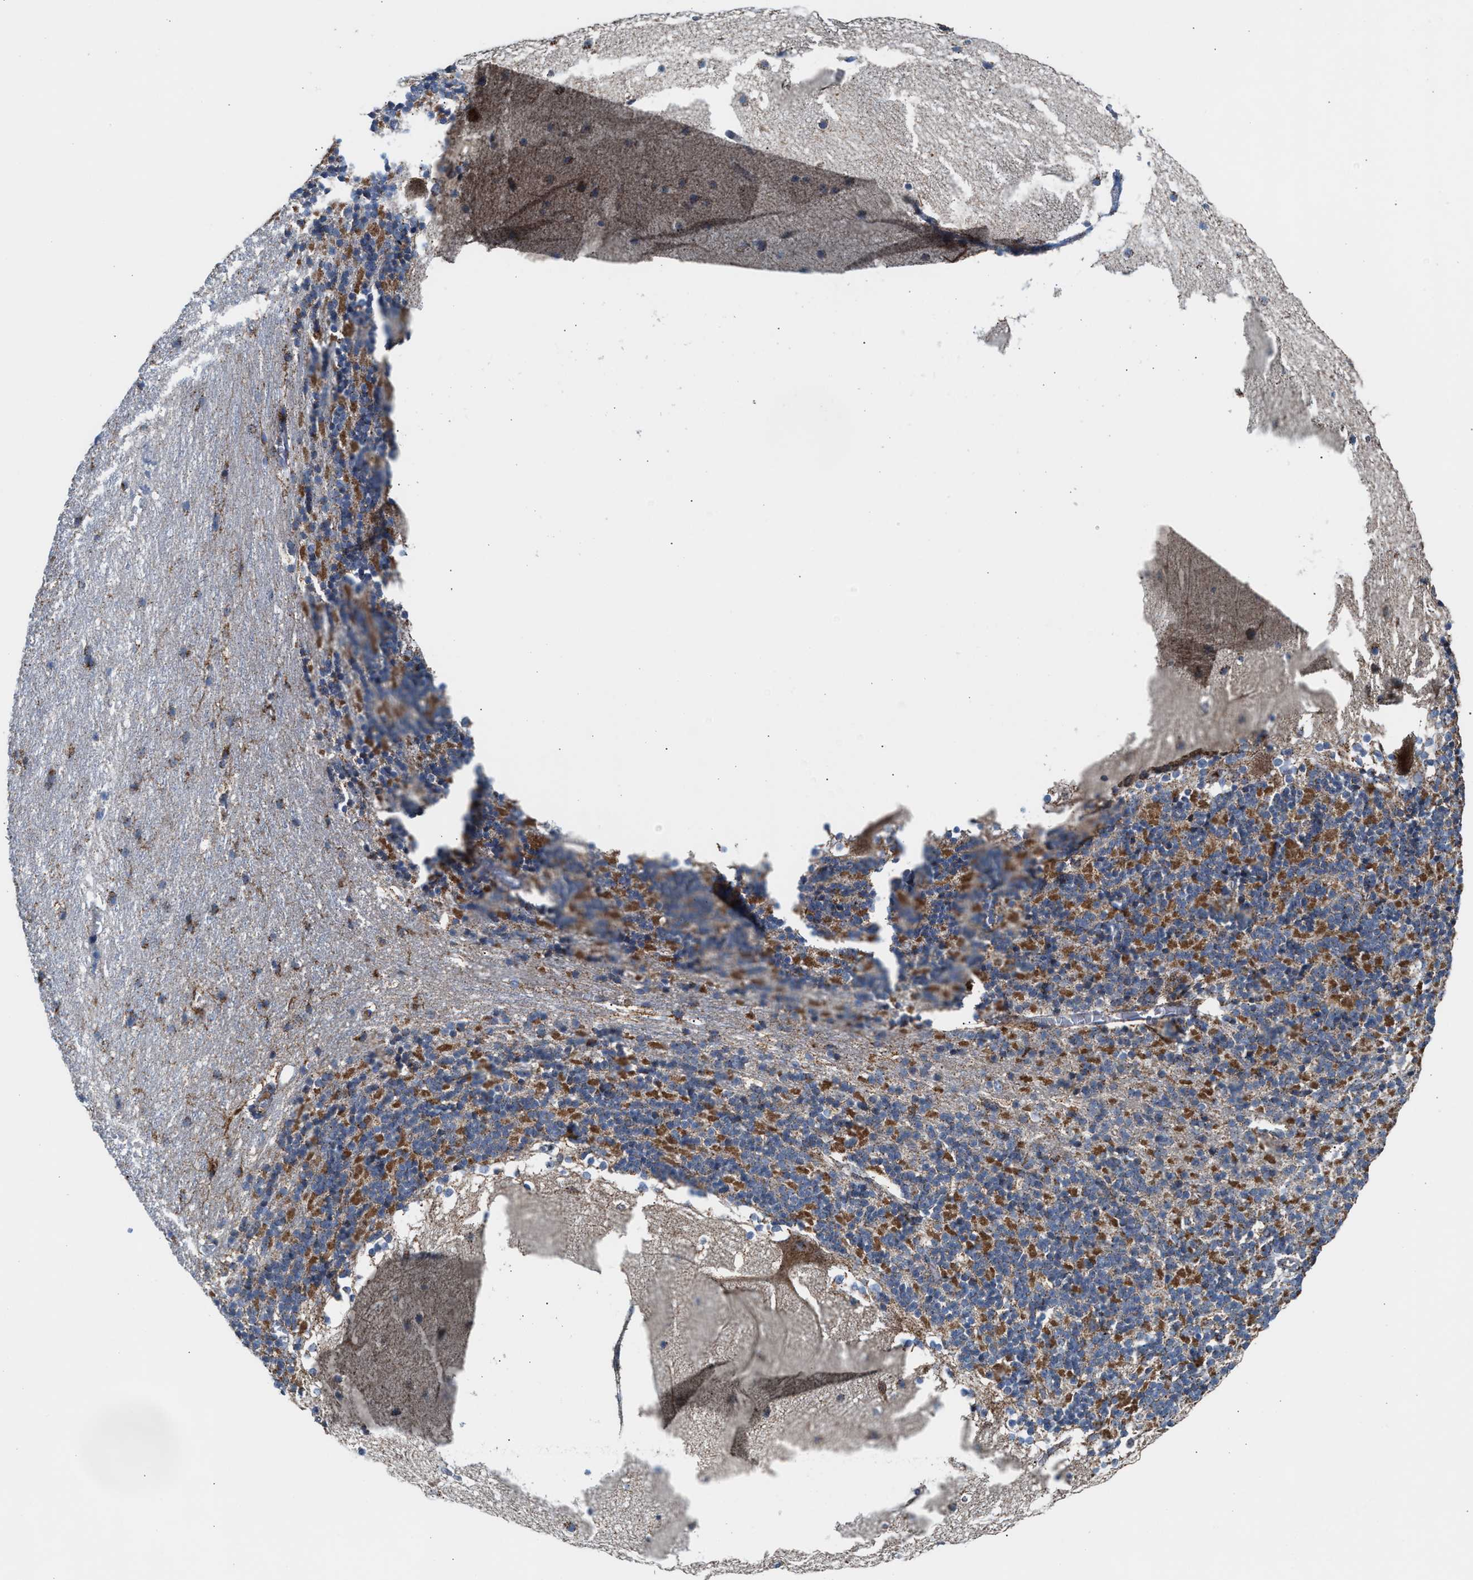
{"staining": {"intensity": "moderate", "quantity": ">75%", "location": "cytoplasmic/membranous"}, "tissue": "cerebellum", "cell_type": "Cells in granular layer", "image_type": "normal", "snomed": [{"axis": "morphology", "description": "Normal tissue, NOS"}, {"axis": "topography", "description": "Cerebellum"}], "caption": "A histopathology image showing moderate cytoplasmic/membranous staining in about >75% of cells in granular layer in benign cerebellum, as visualized by brown immunohistochemical staining.", "gene": "PMPCA", "patient": {"sex": "female", "age": 19}}